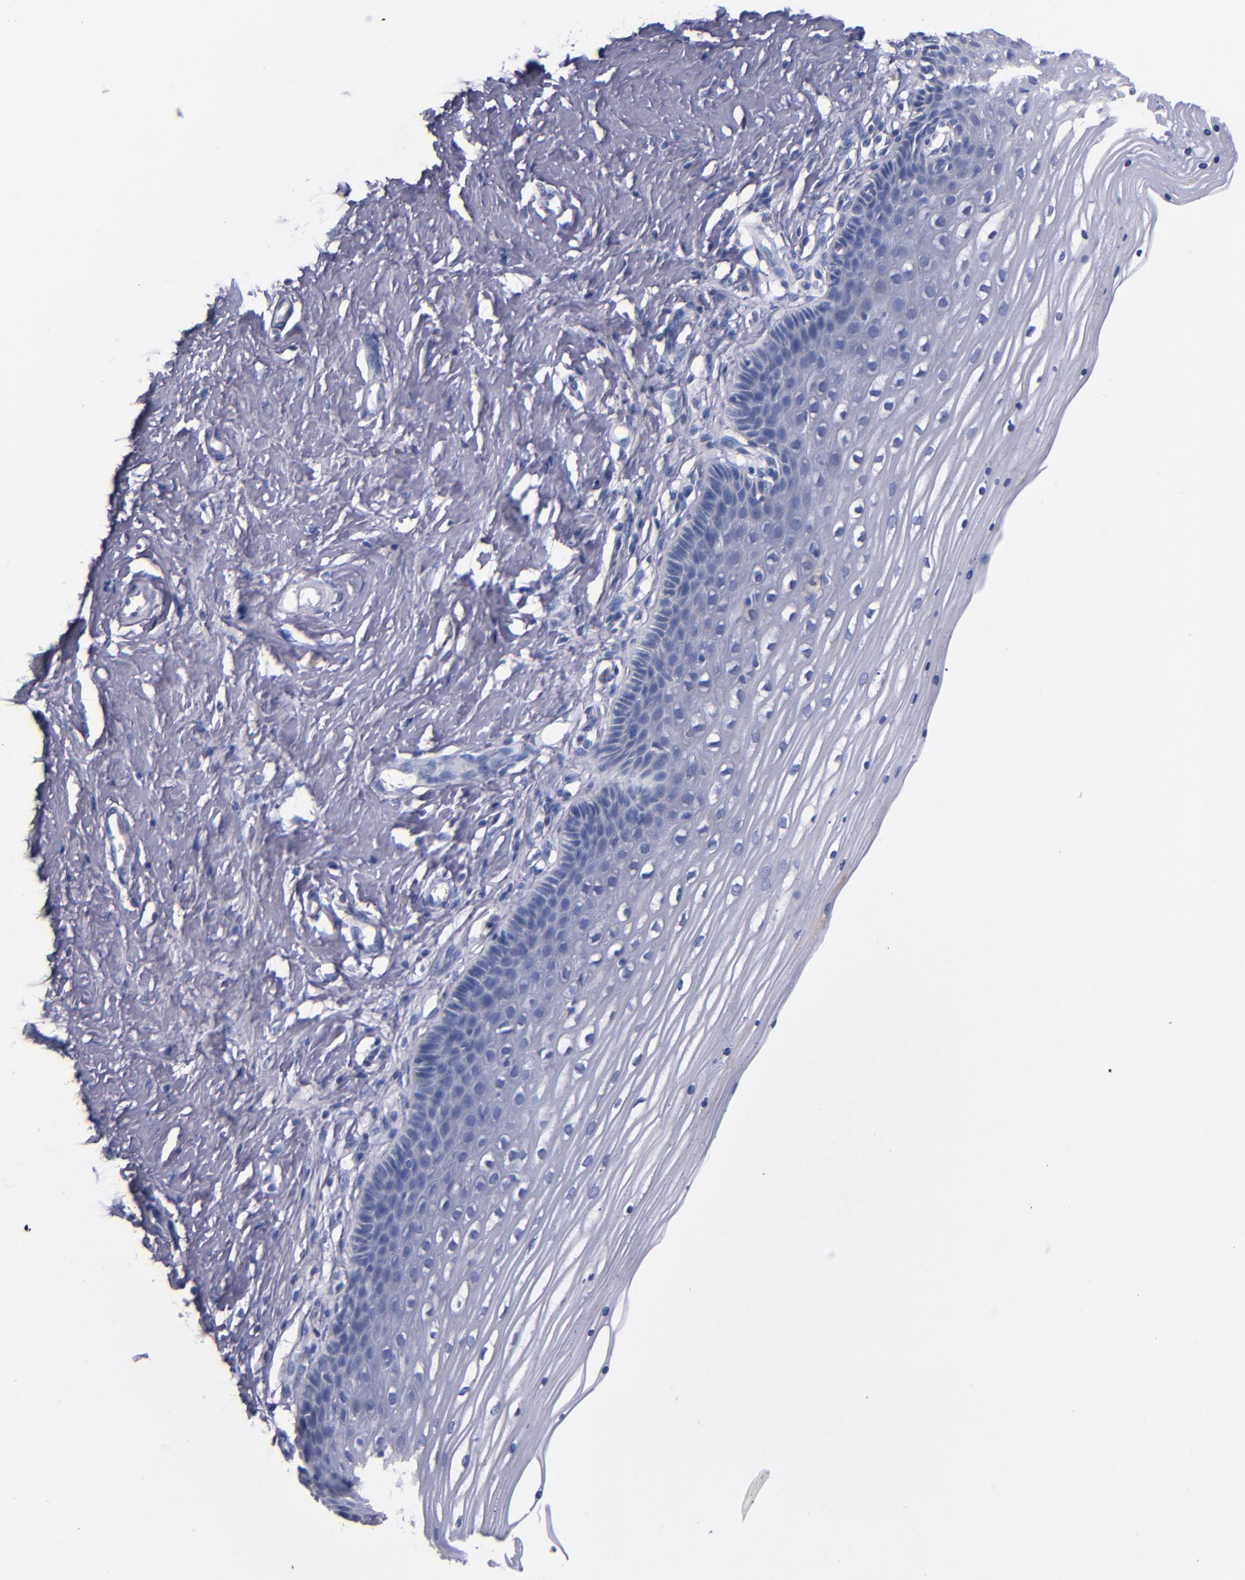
{"staining": {"intensity": "negative", "quantity": "none", "location": "none"}, "tissue": "cervix", "cell_type": "Glandular cells", "image_type": "normal", "snomed": [{"axis": "morphology", "description": "Normal tissue, NOS"}, {"axis": "topography", "description": "Cervix"}], "caption": "Immunohistochemical staining of normal cervix demonstrates no significant staining in glandular cells.", "gene": "CNTNAP2", "patient": {"sex": "female", "age": 39}}